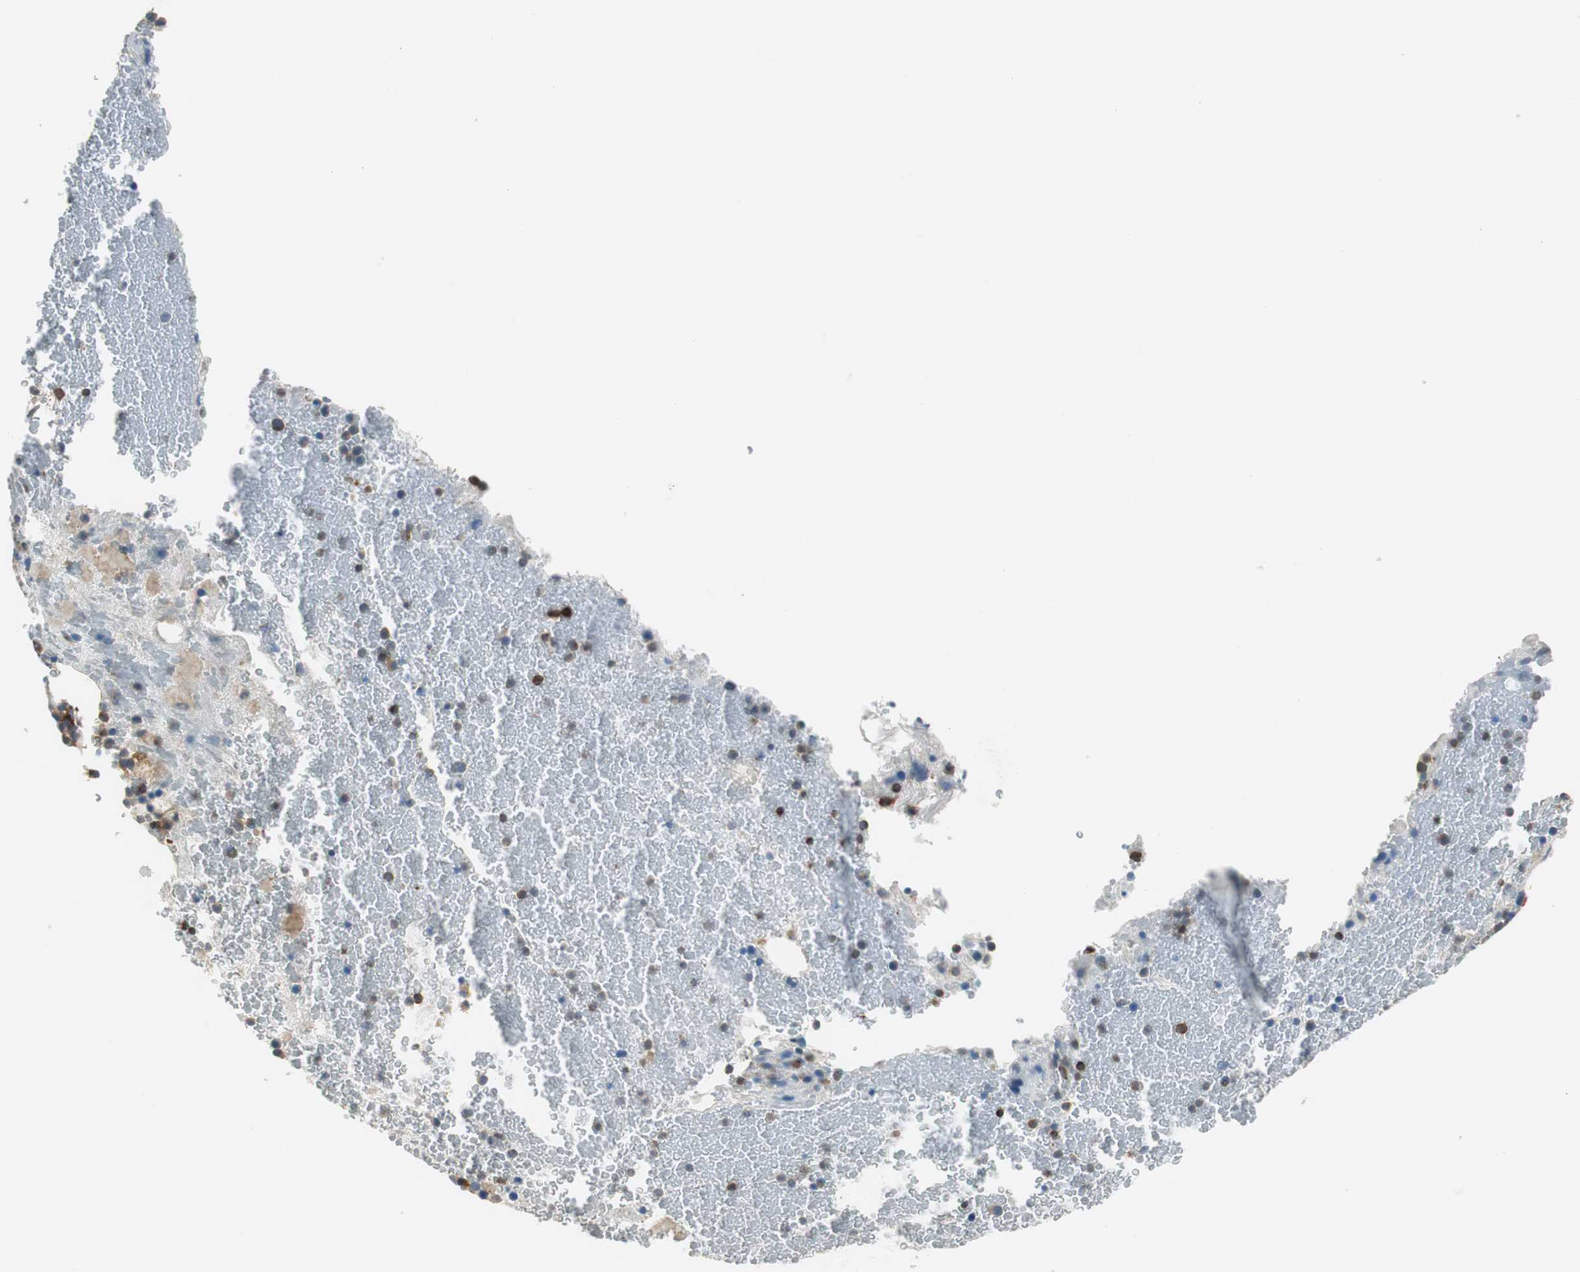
{"staining": {"intensity": "moderate", "quantity": ">75%", "location": "cytoplasmic/membranous"}, "tissue": "bone marrow", "cell_type": "Hematopoietic cells", "image_type": "normal", "snomed": [{"axis": "morphology", "description": "Normal tissue, NOS"}, {"axis": "topography", "description": "Bone marrow"}], "caption": "A brown stain highlights moderate cytoplasmic/membranous staining of a protein in hematopoietic cells of normal human bone marrow.", "gene": "NCK1", "patient": {"sex": "male", "age": 76}}